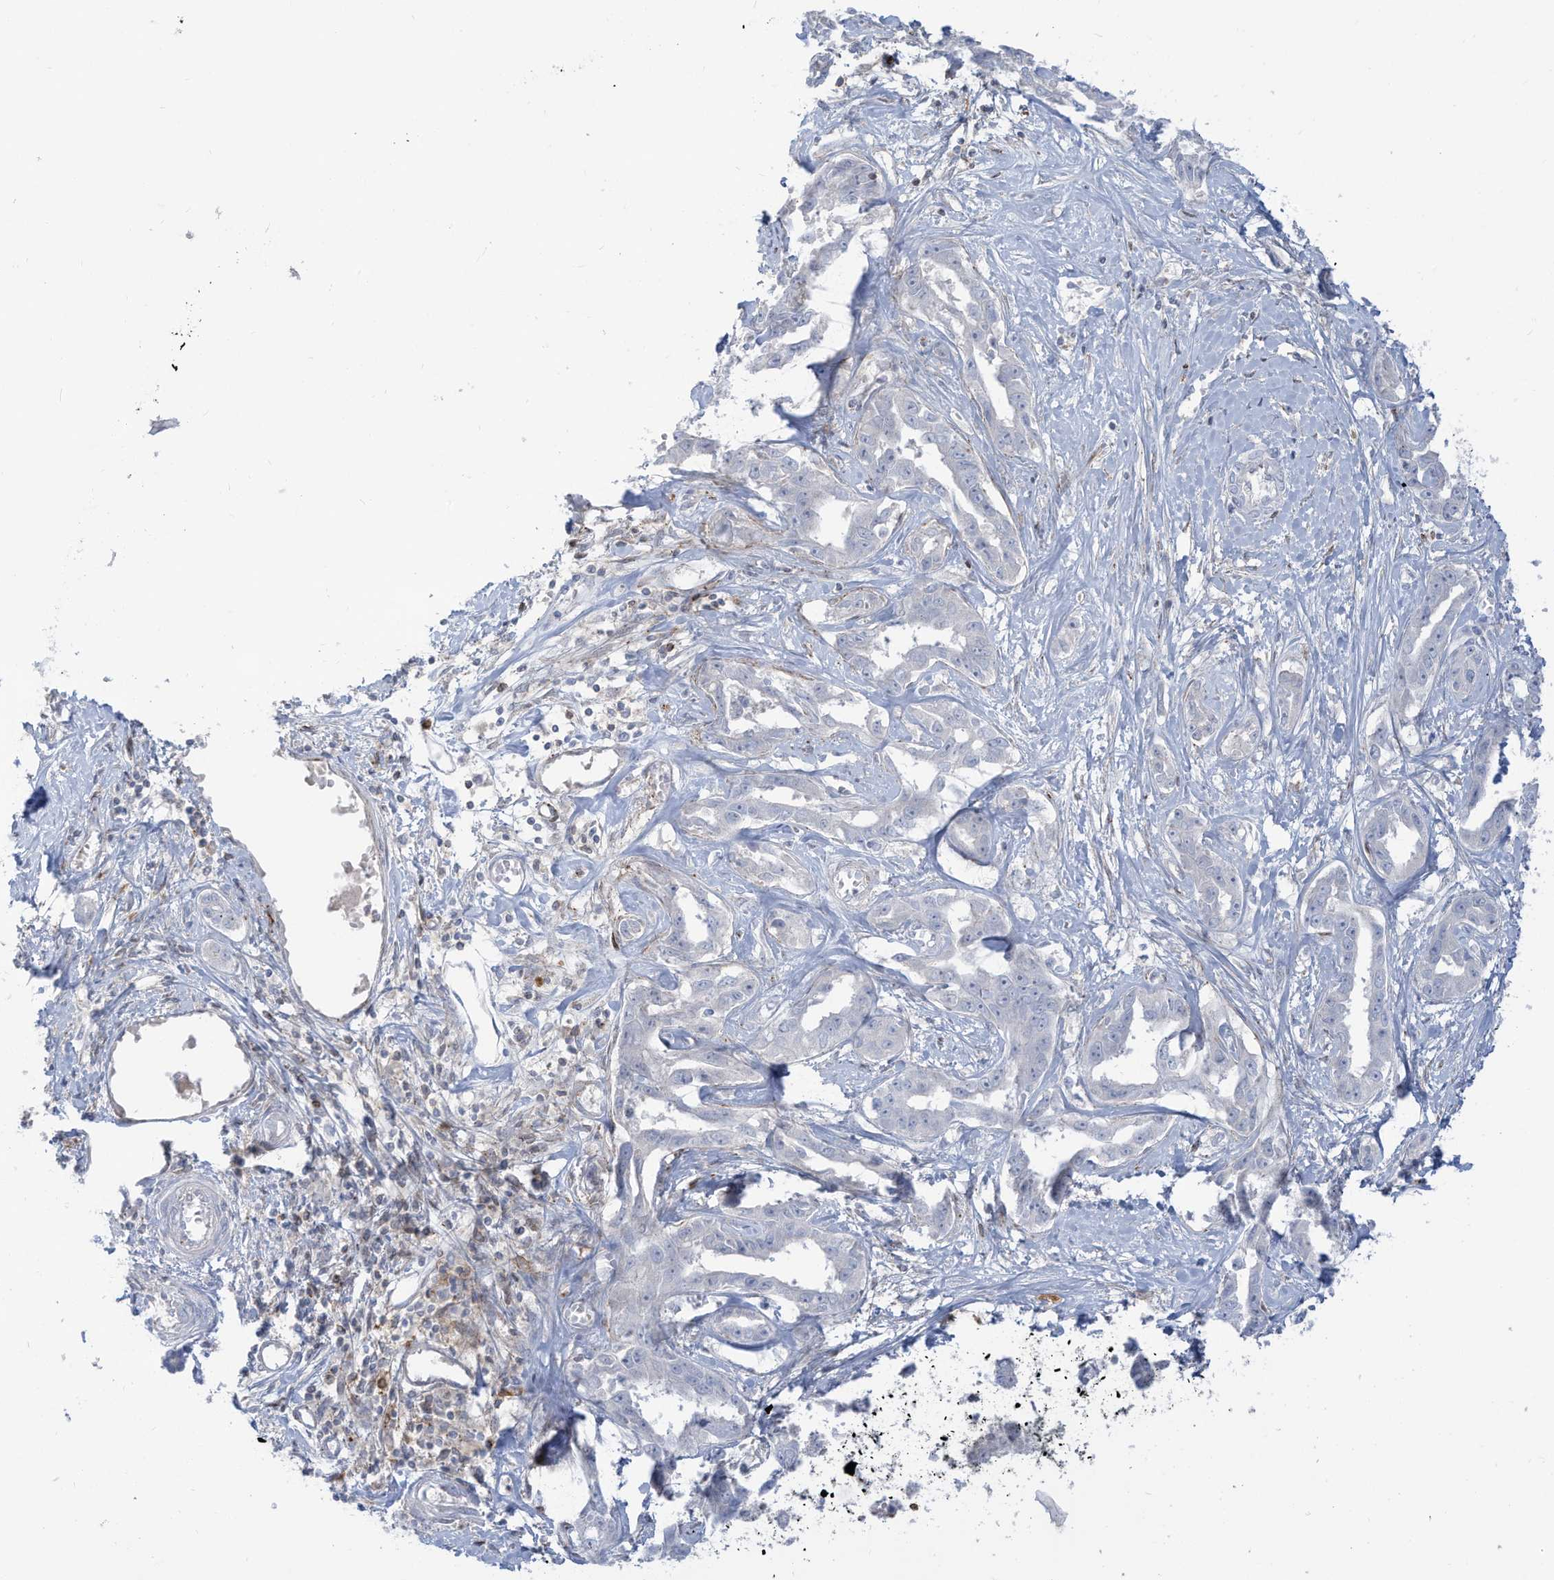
{"staining": {"intensity": "negative", "quantity": "none", "location": "none"}, "tissue": "liver cancer", "cell_type": "Tumor cells", "image_type": "cancer", "snomed": [{"axis": "morphology", "description": "Cholangiocarcinoma"}, {"axis": "topography", "description": "Liver"}], "caption": "Protein analysis of liver cancer reveals no significant positivity in tumor cells.", "gene": "NOTO", "patient": {"sex": "male", "age": 59}}